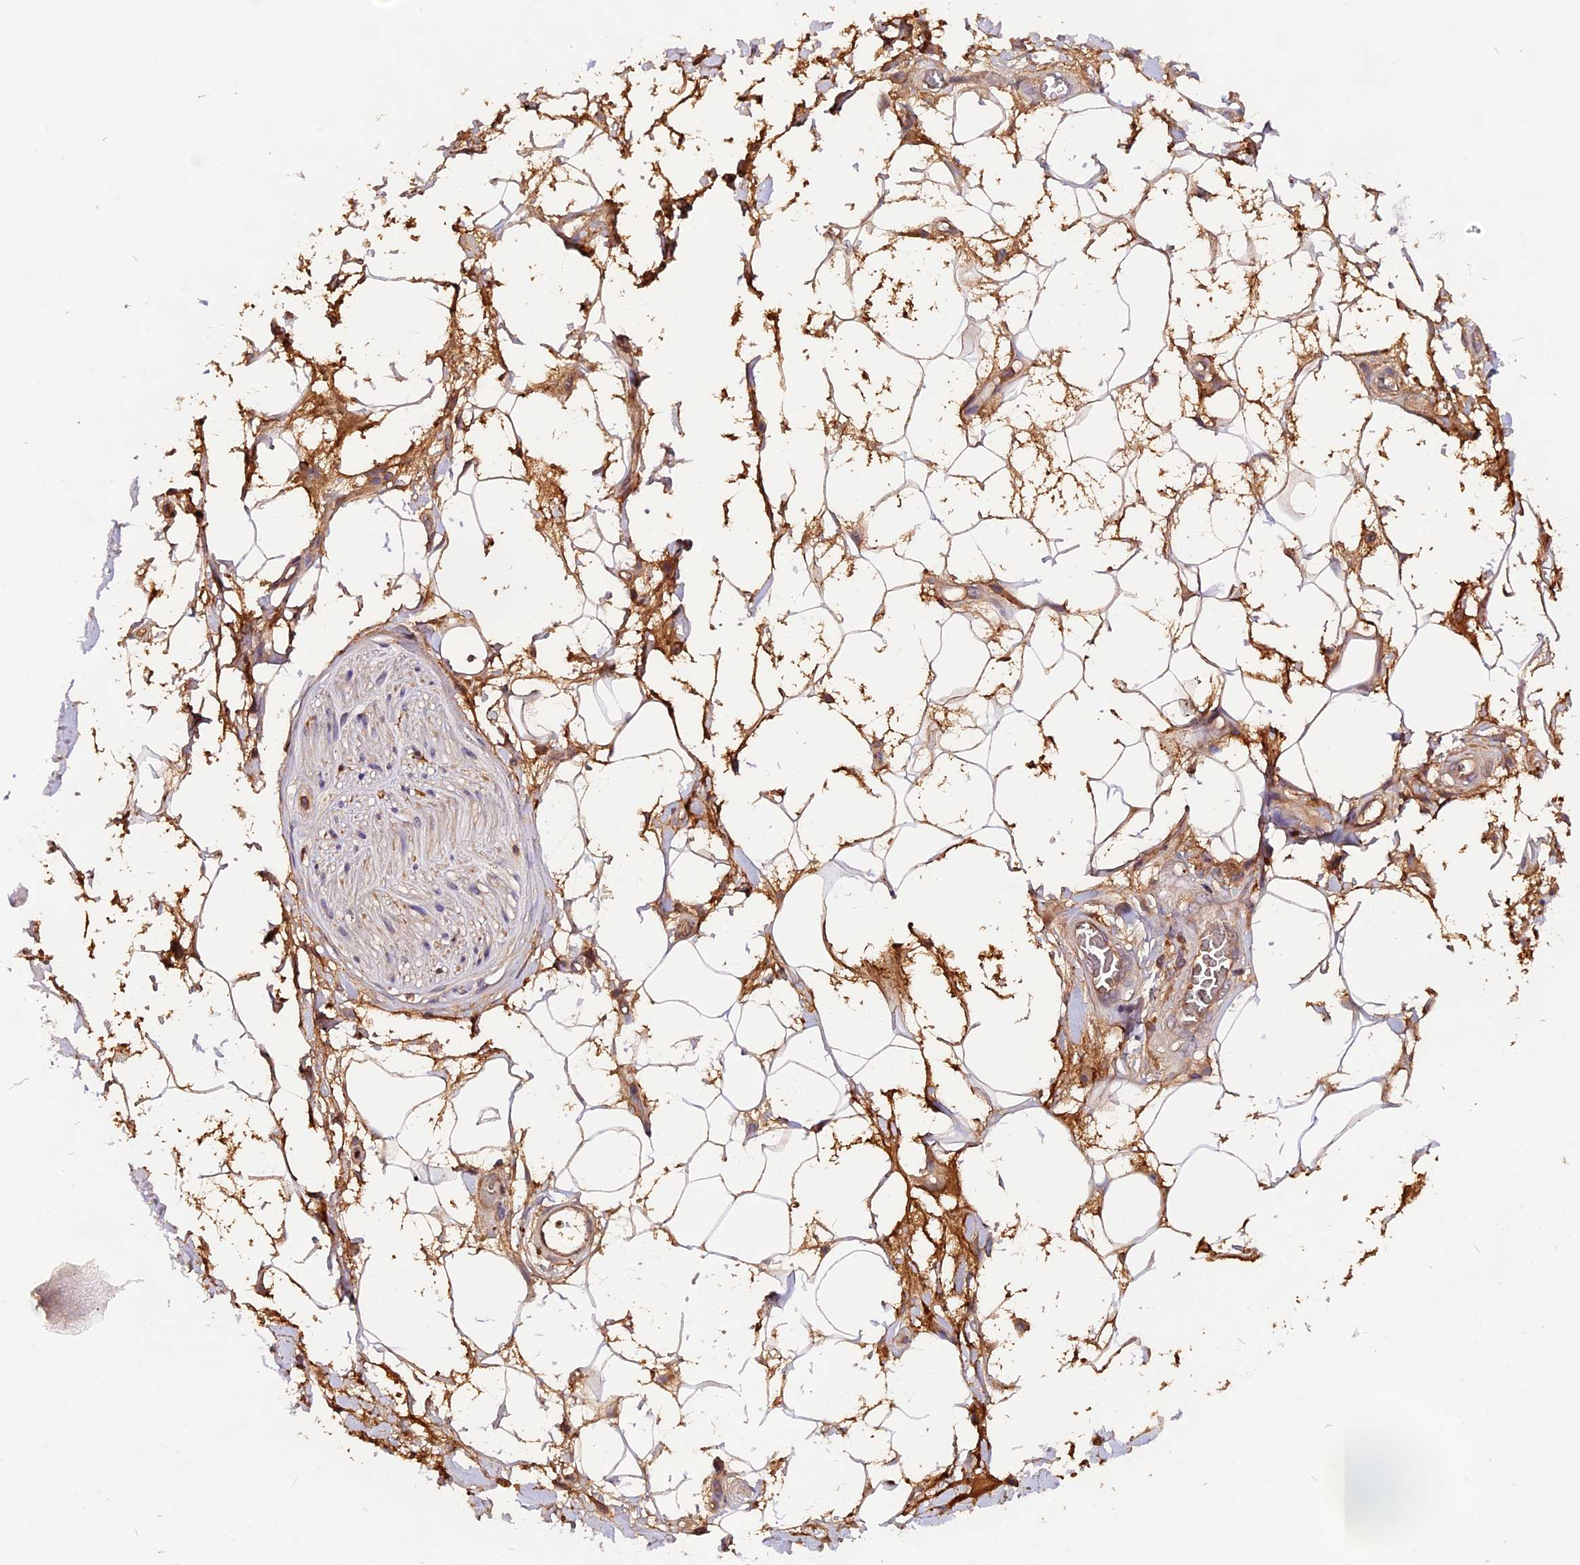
{"staining": {"intensity": "weak", "quantity": ">75%", "location": "cytoplasmic/membranous"}, "tissue": "adipose tissue", "cell_type": "Adipocytes", "image_type": "normal", "snomed": [{"axis": "morphology", "description": "Normal tissue, NOS"}, {"axis": "morphology", "description": "Adenocarcinoma, NOS"}, {"axis": "topography", "description": "Rectum"}, {"axis": "topography", "description": "Vagina"}, {"axis": "topography", "description": "Peripheral nerve tissue"}], "caption": "Weak cytoplasmic/membranous positivity for a protein is seen in about >75% of adipocytes of unremarkable adipose tissue using IHC.", "gene": "MARK4", "patient": {"sex": "female", "age": 71}}